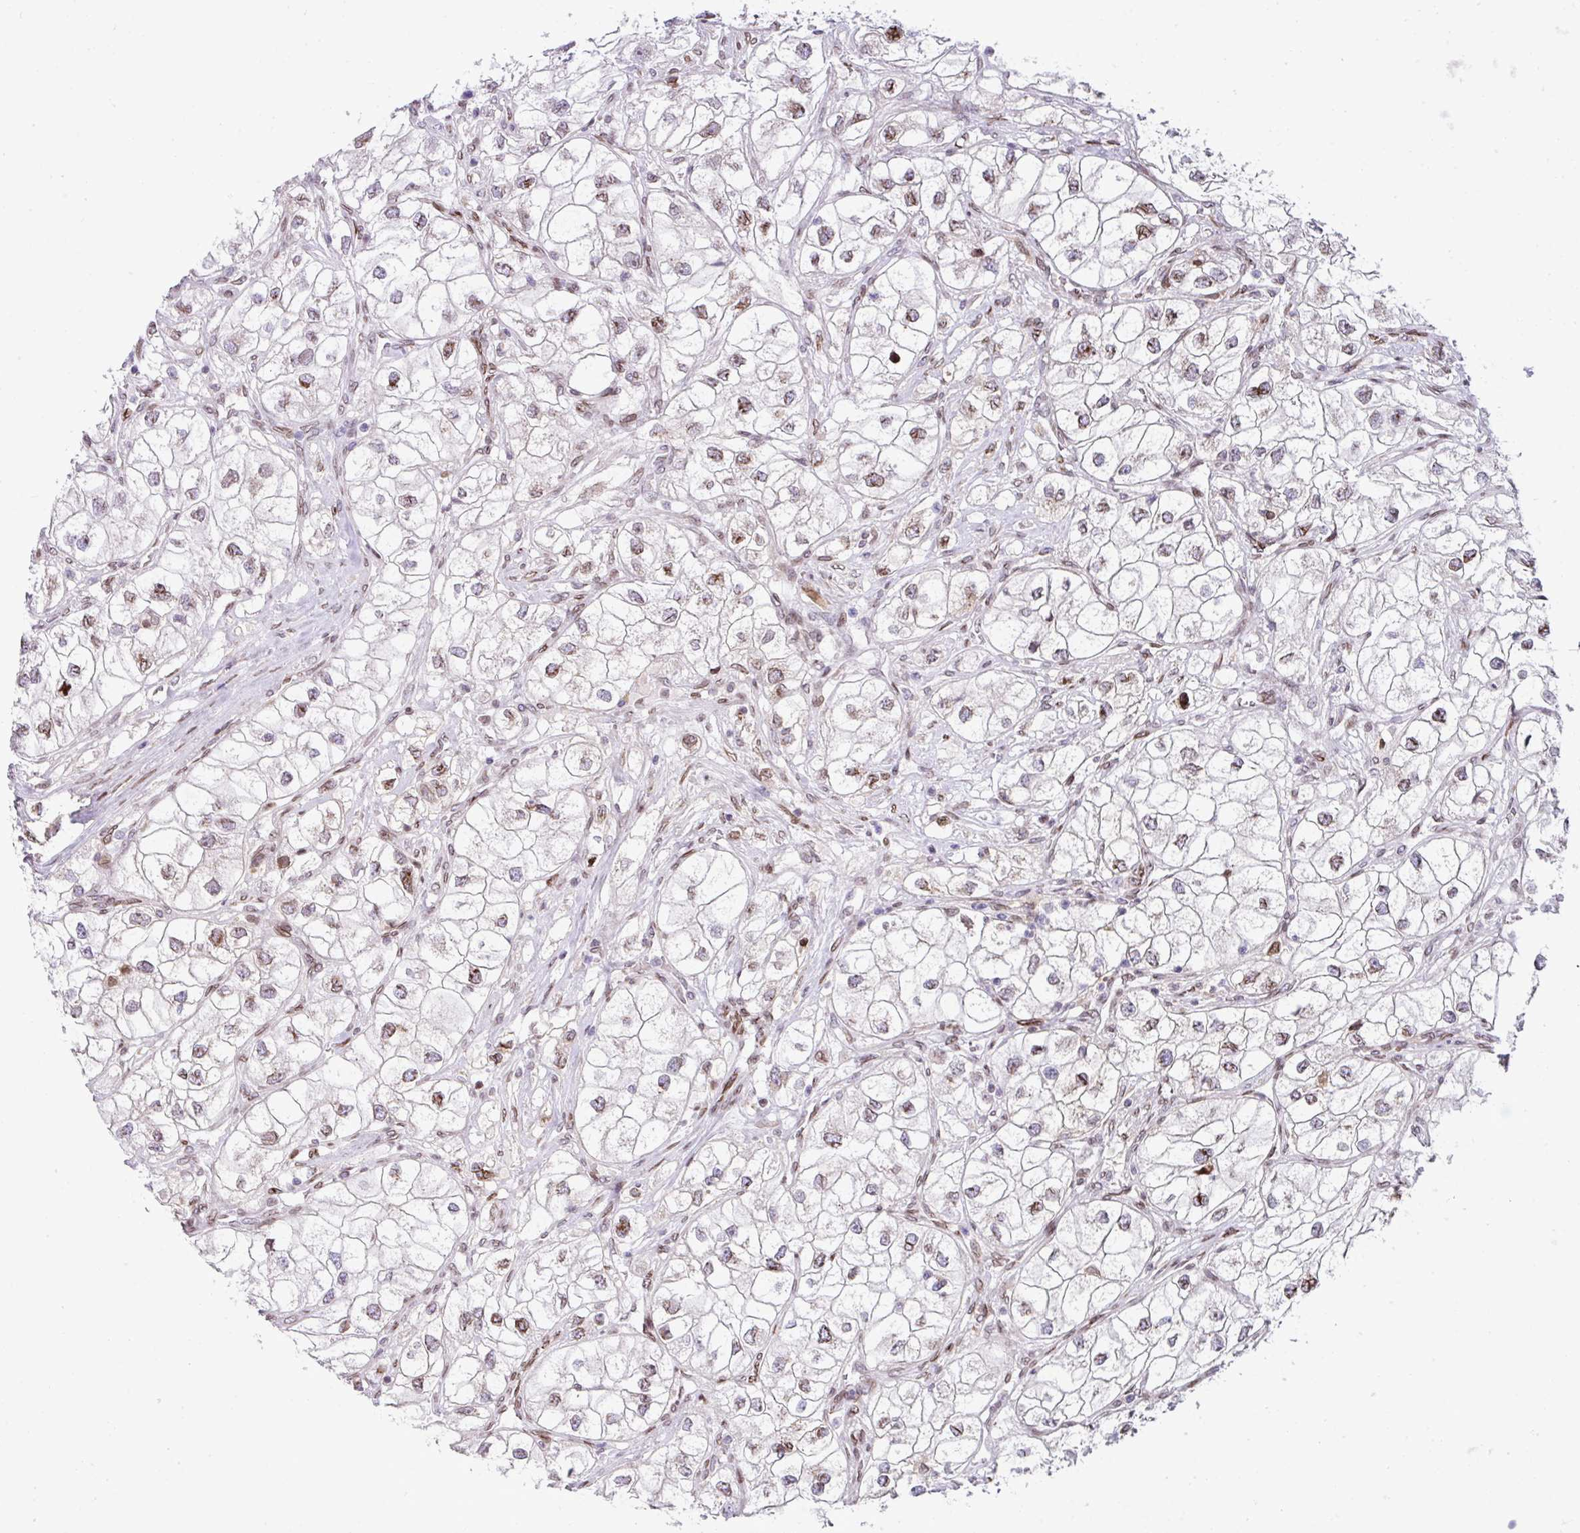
{"staining": {"intensity": "weak", "quantity": "25%-75%", "location": "nuclear"}, "tissue": "renal cancer", "cell_type": "Tumor cells", "image_type": "cancer", "snomed": [{"axis": "morphology", "description": "Adenocarcinoma, NOS"}, {"axis": "topography", "description": "Kidney"}], "caption": "Brown immunohistochemical staining in renal adenocarcinoma reveals weak nuclear staining in about 25%-75% of tumor cells.", "gene": "PLK1", "patient": {"sex": "male", "age": 59}}